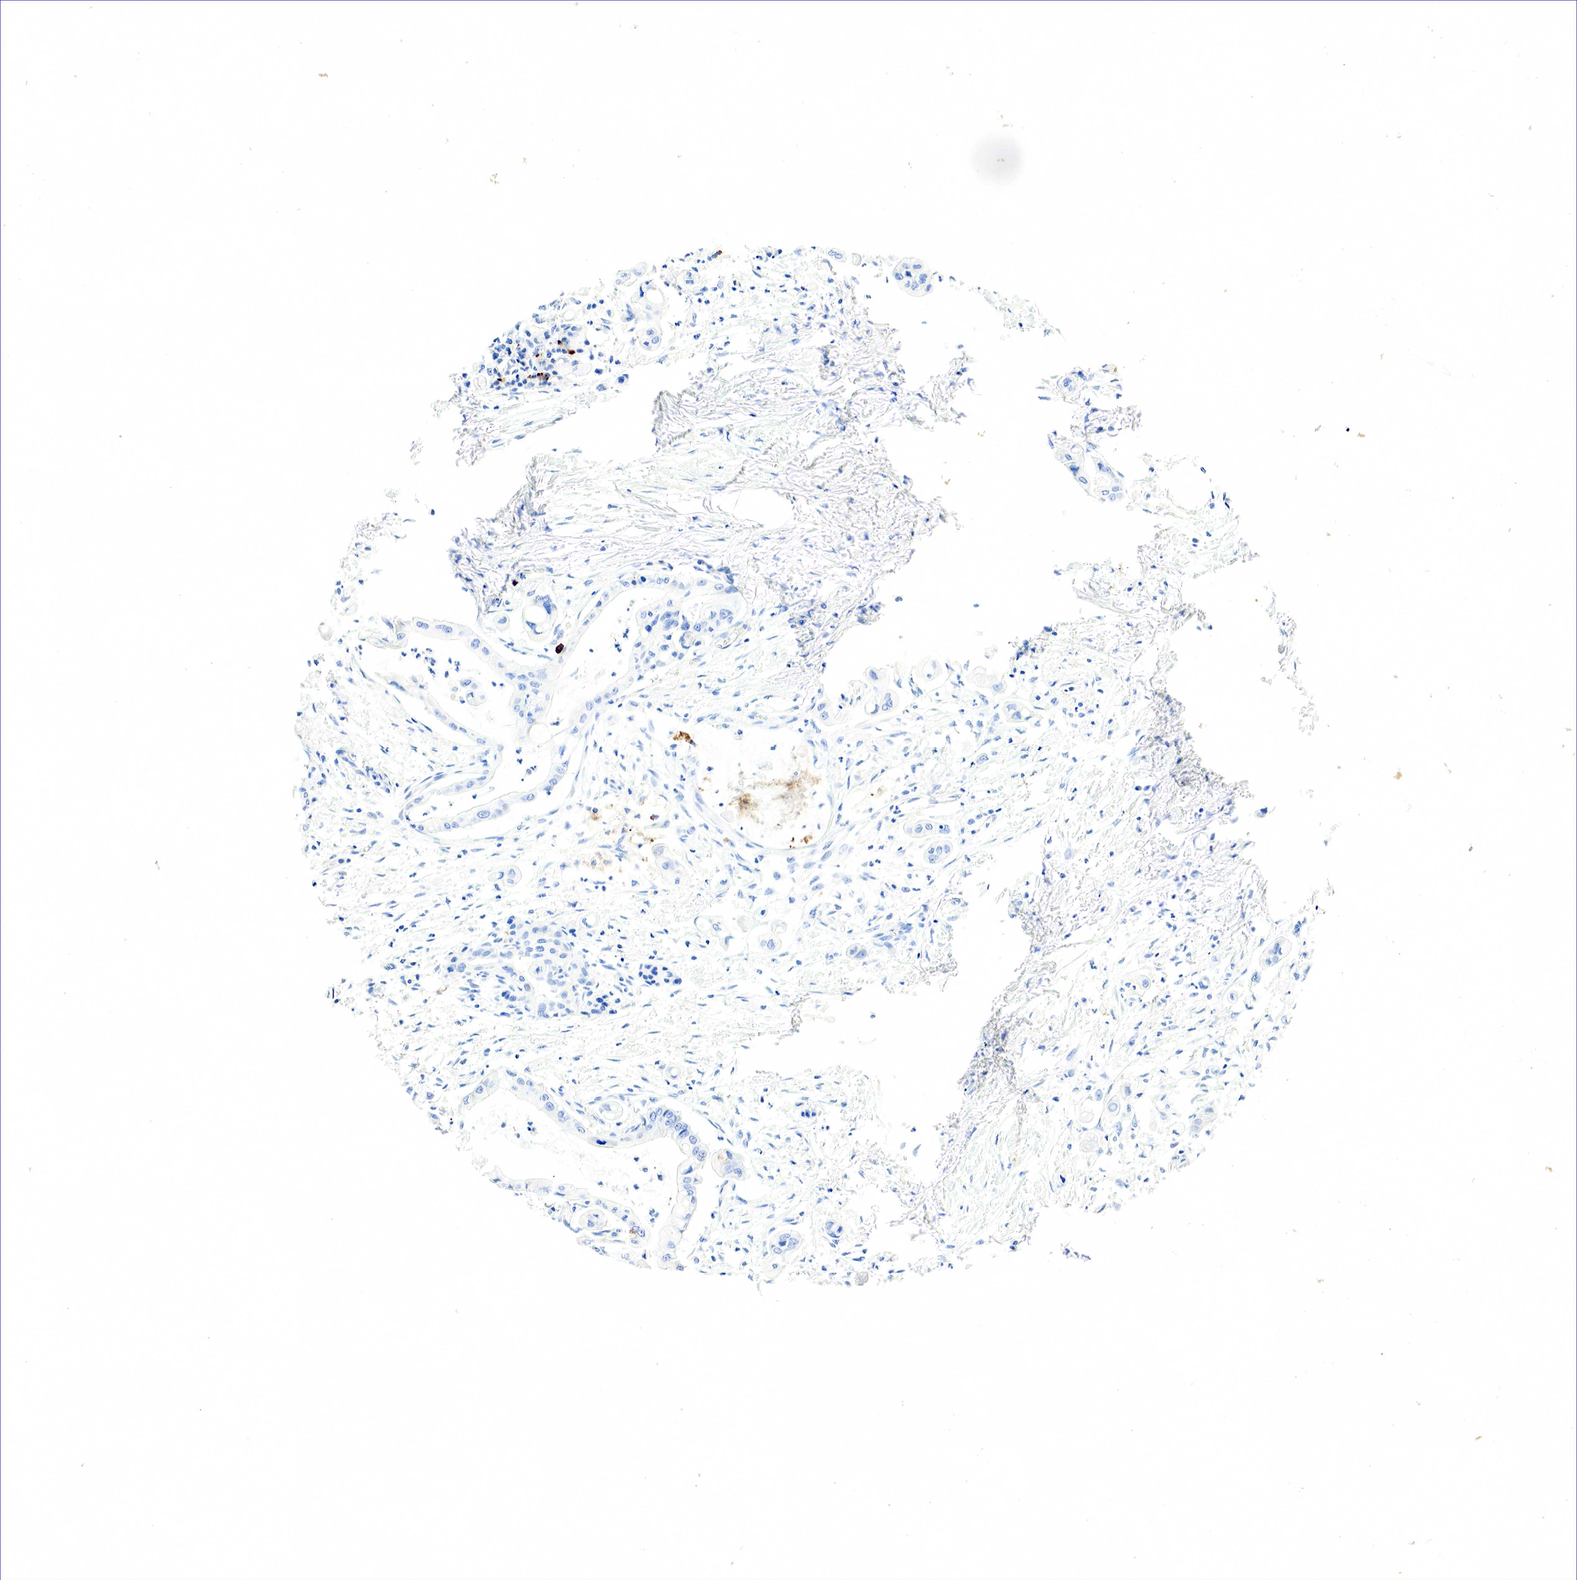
{"staining": {"intensity": "negative", "quantity": "none", "location": "none"}, "tissue": "pancreatic cancer", "cell_type": "Tumor cells", "image_type": "cancer", "snomed": [{"axis": "morphology", "description": "Adenocarcinoma, NOS"}, {"axis": "topography", "description": "Pancreas"}], "caption": "IHC histopathology image of adenocarcinoma (pancreatic) stained for a protein (brown), which reveals no positivity in tumor cells. (Brightfield microscopy of DAB (3,3'-diaminobenzidine) immunohistochemistry at high magnification).", "gene": "SST", "patient": {"sex": "male", "age": 58}}